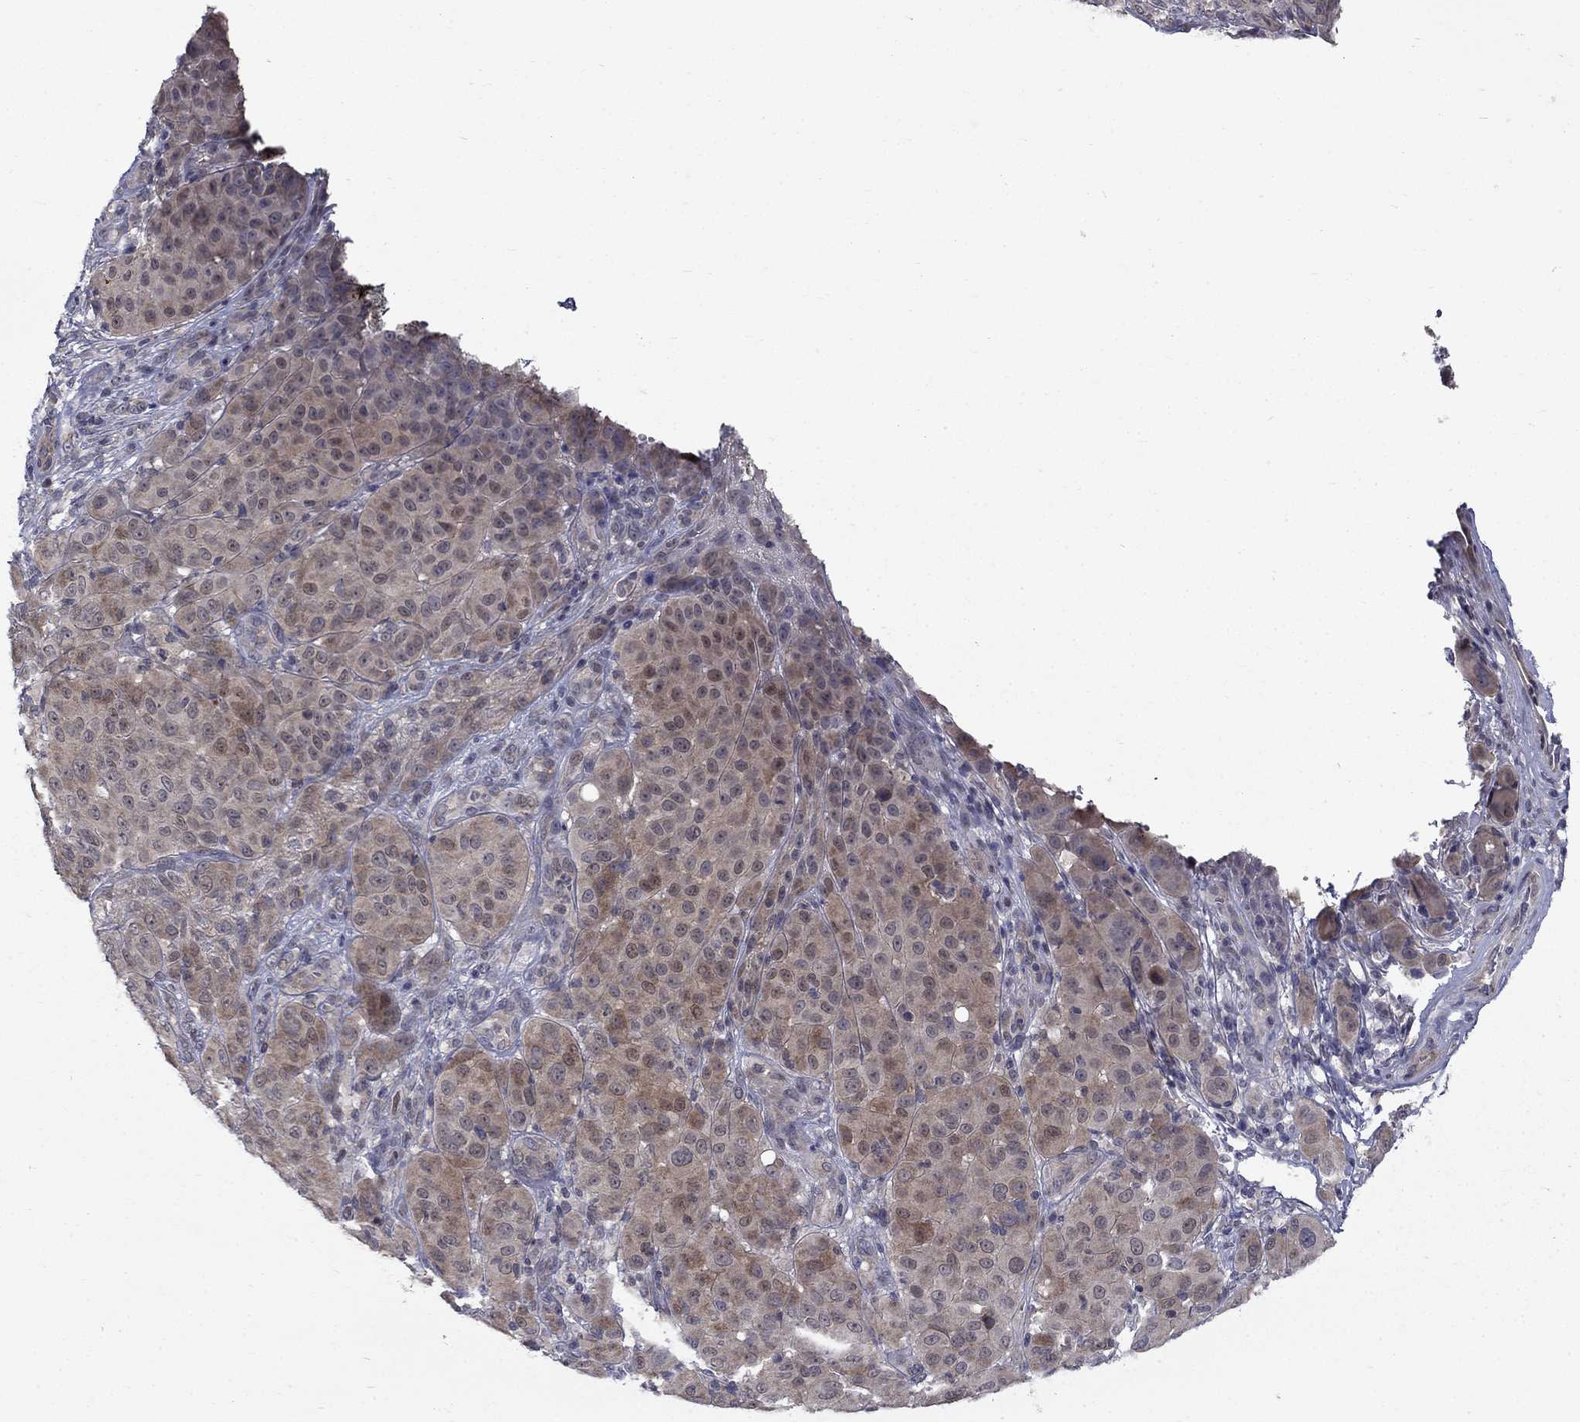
{"staining": {"intensity": "moderate", "quantity": ">75%", "location": "cytoplasmic/membranous"}, "tissue": "melanoma", "cell_type": "Tumor cells", "image_type": "cancer", "snomed": [{"axis": "morphology", "description": "Malignant melanoma, NOS"}, {"axis": "topography", "description": "Skin"}], "caption": "Immunohistochemistry of malignant melanoma displays medium levels of moderate cytoplasmic/membranous positivity in about >75% of tumor cells. (DAB = brown stain, brightfield microscopy at high magnification).", "gene": "FAM3B", "patient": {"sex": "female", "age": 87}}